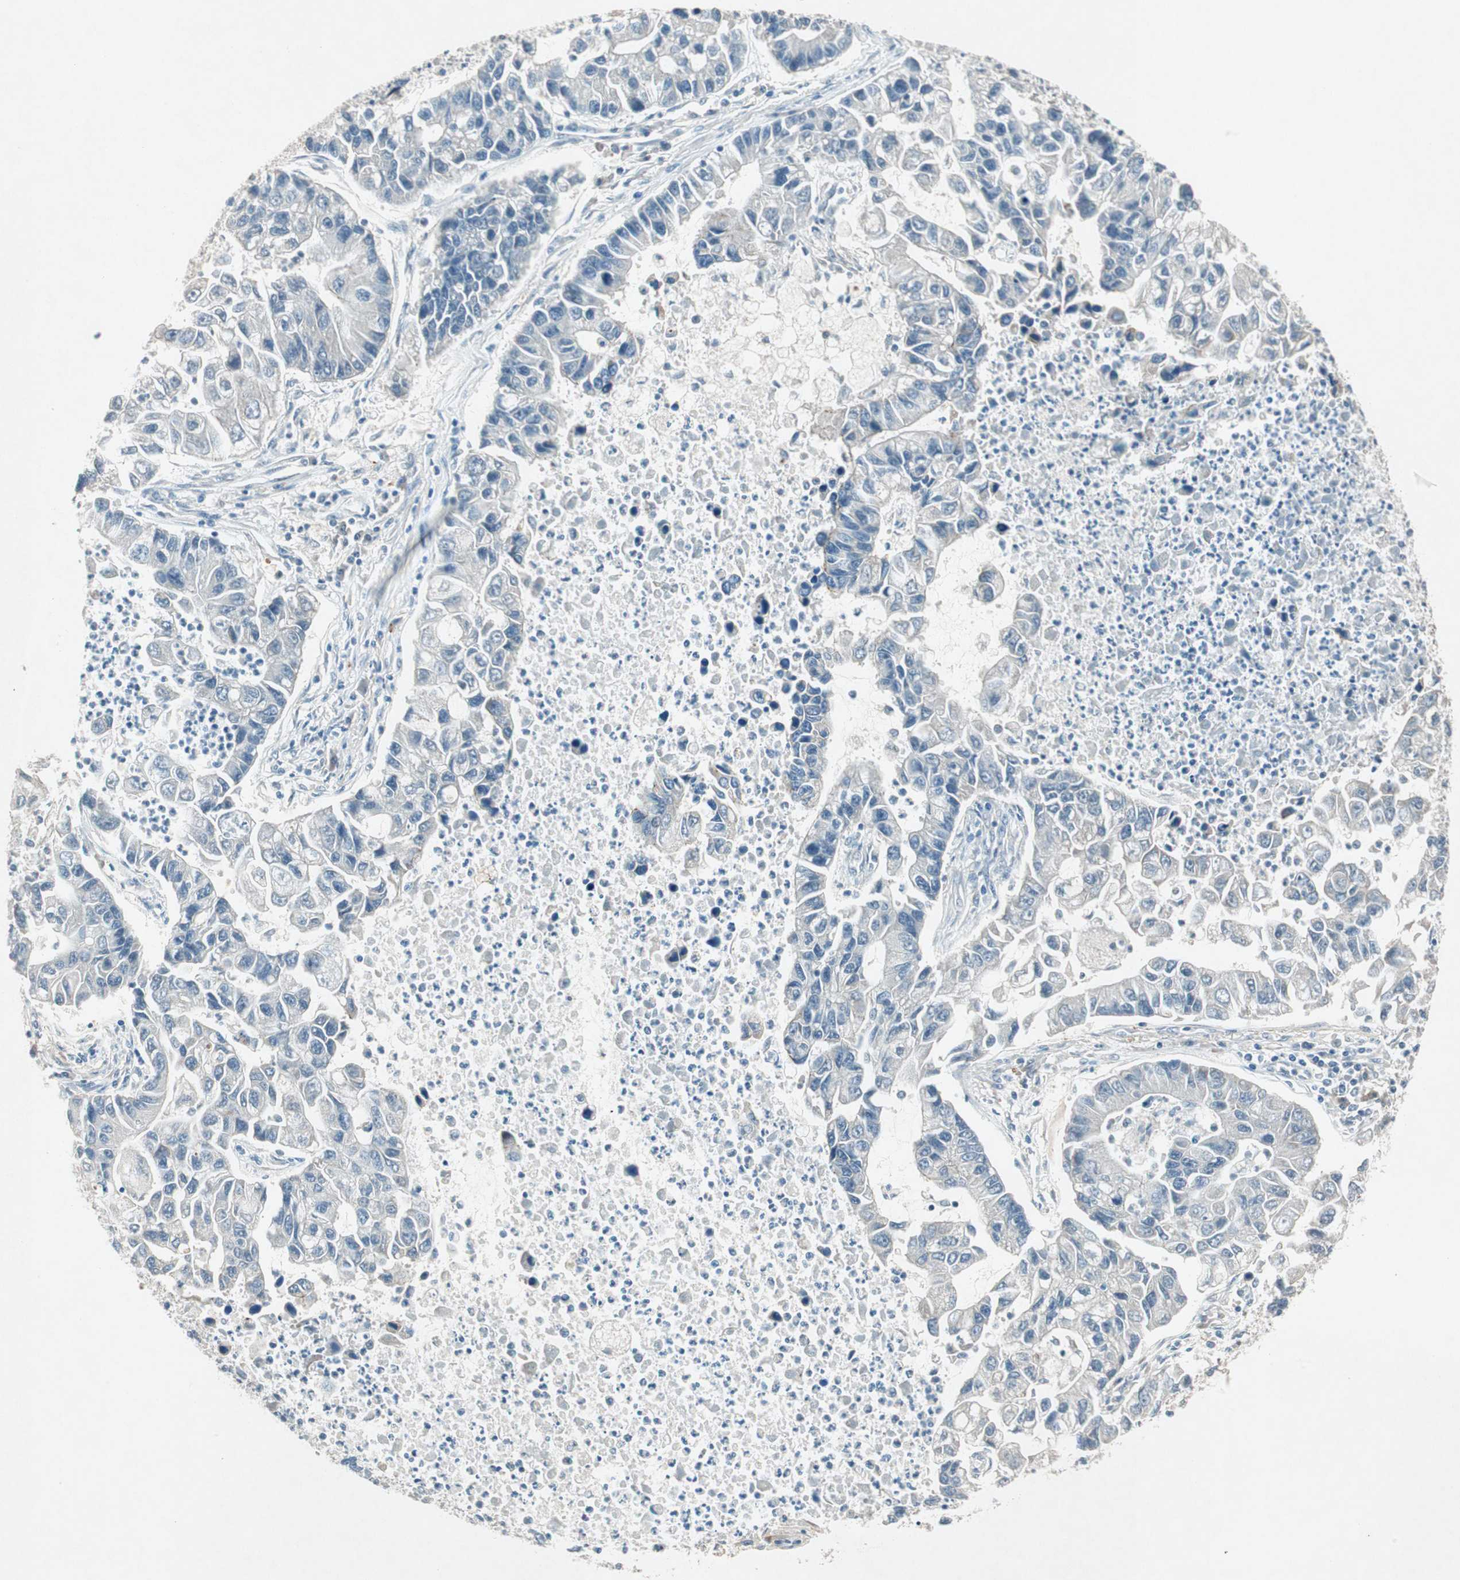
{"staining": {"intensity": "negative", "quantity": "none", "location": "none"}, "tissue": "lung cancer", "cell_type": "Tumor cells", "image_type": "cancer", "snomed": [{"axis": "morphology", "description": "Adenocarcinoma, NOS"}, {"axis": "topography", "description": "Lung"}], "caption": "A micrograph of lung adenocarcinoma stained for a protein shows no brown staining in tumor cells.", "gene": "NKAIN1", "patient": {"sex": "female", "age": 51}}